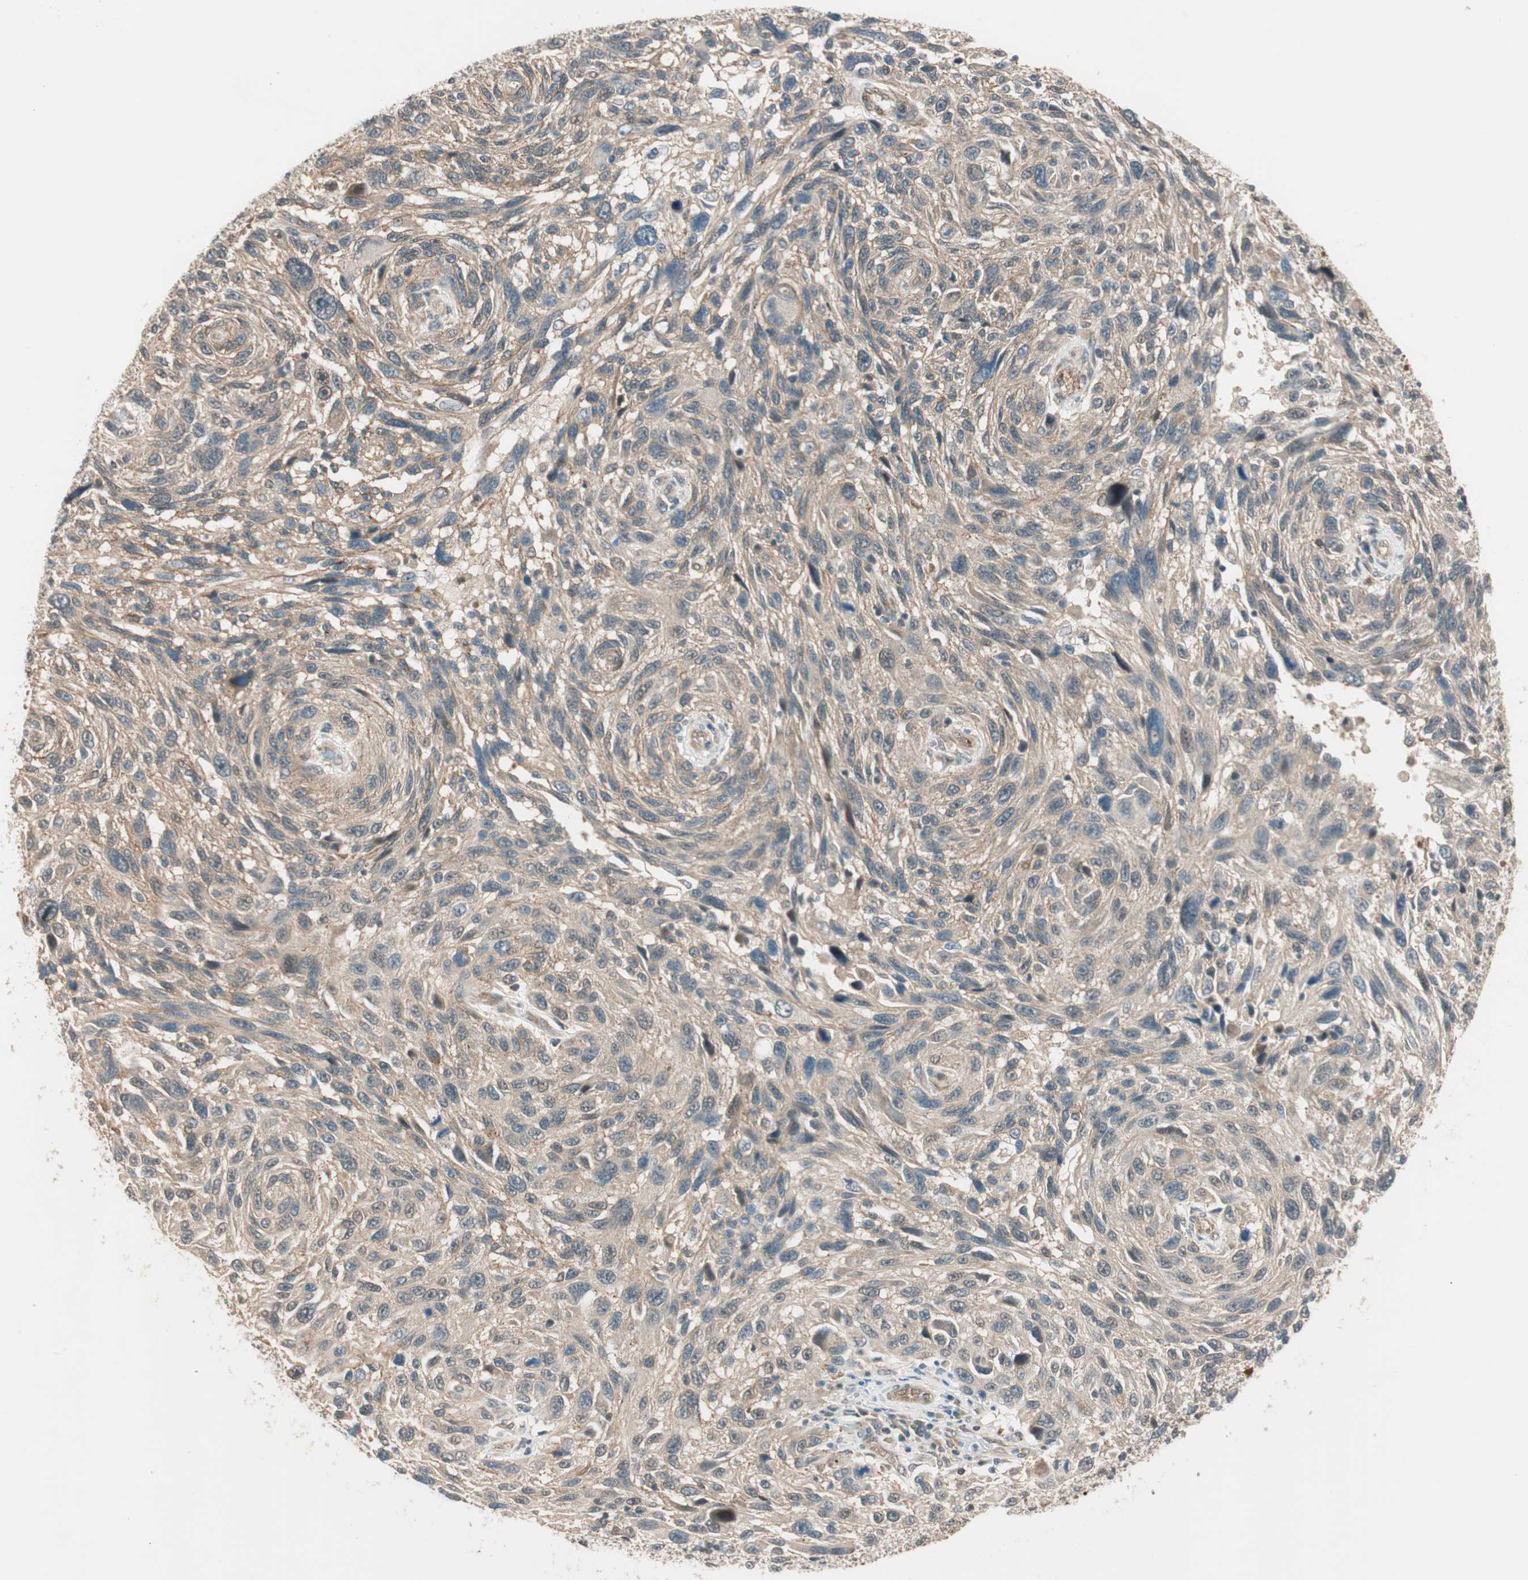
{"staining": {"intensity": "weak", "quantity": ">75%", "location": "cytoplasmic/membranous"}, "tissue": "melanoma", "cell_type": "Tumor cells", "image_type": "cancer", "snomed": [{"axis": "morphology", "description": "Malignant melanoma, NOS"}, {"axis": "topography", "description": "Skin"}], "caption": "Melanoma stained with a brown dye displays weak cytoplasmic/membranous positive positivity in approximately >75% of tumor cells.", "gene": "PSMD8", "patient": {"sex": "male", "age": 53}}